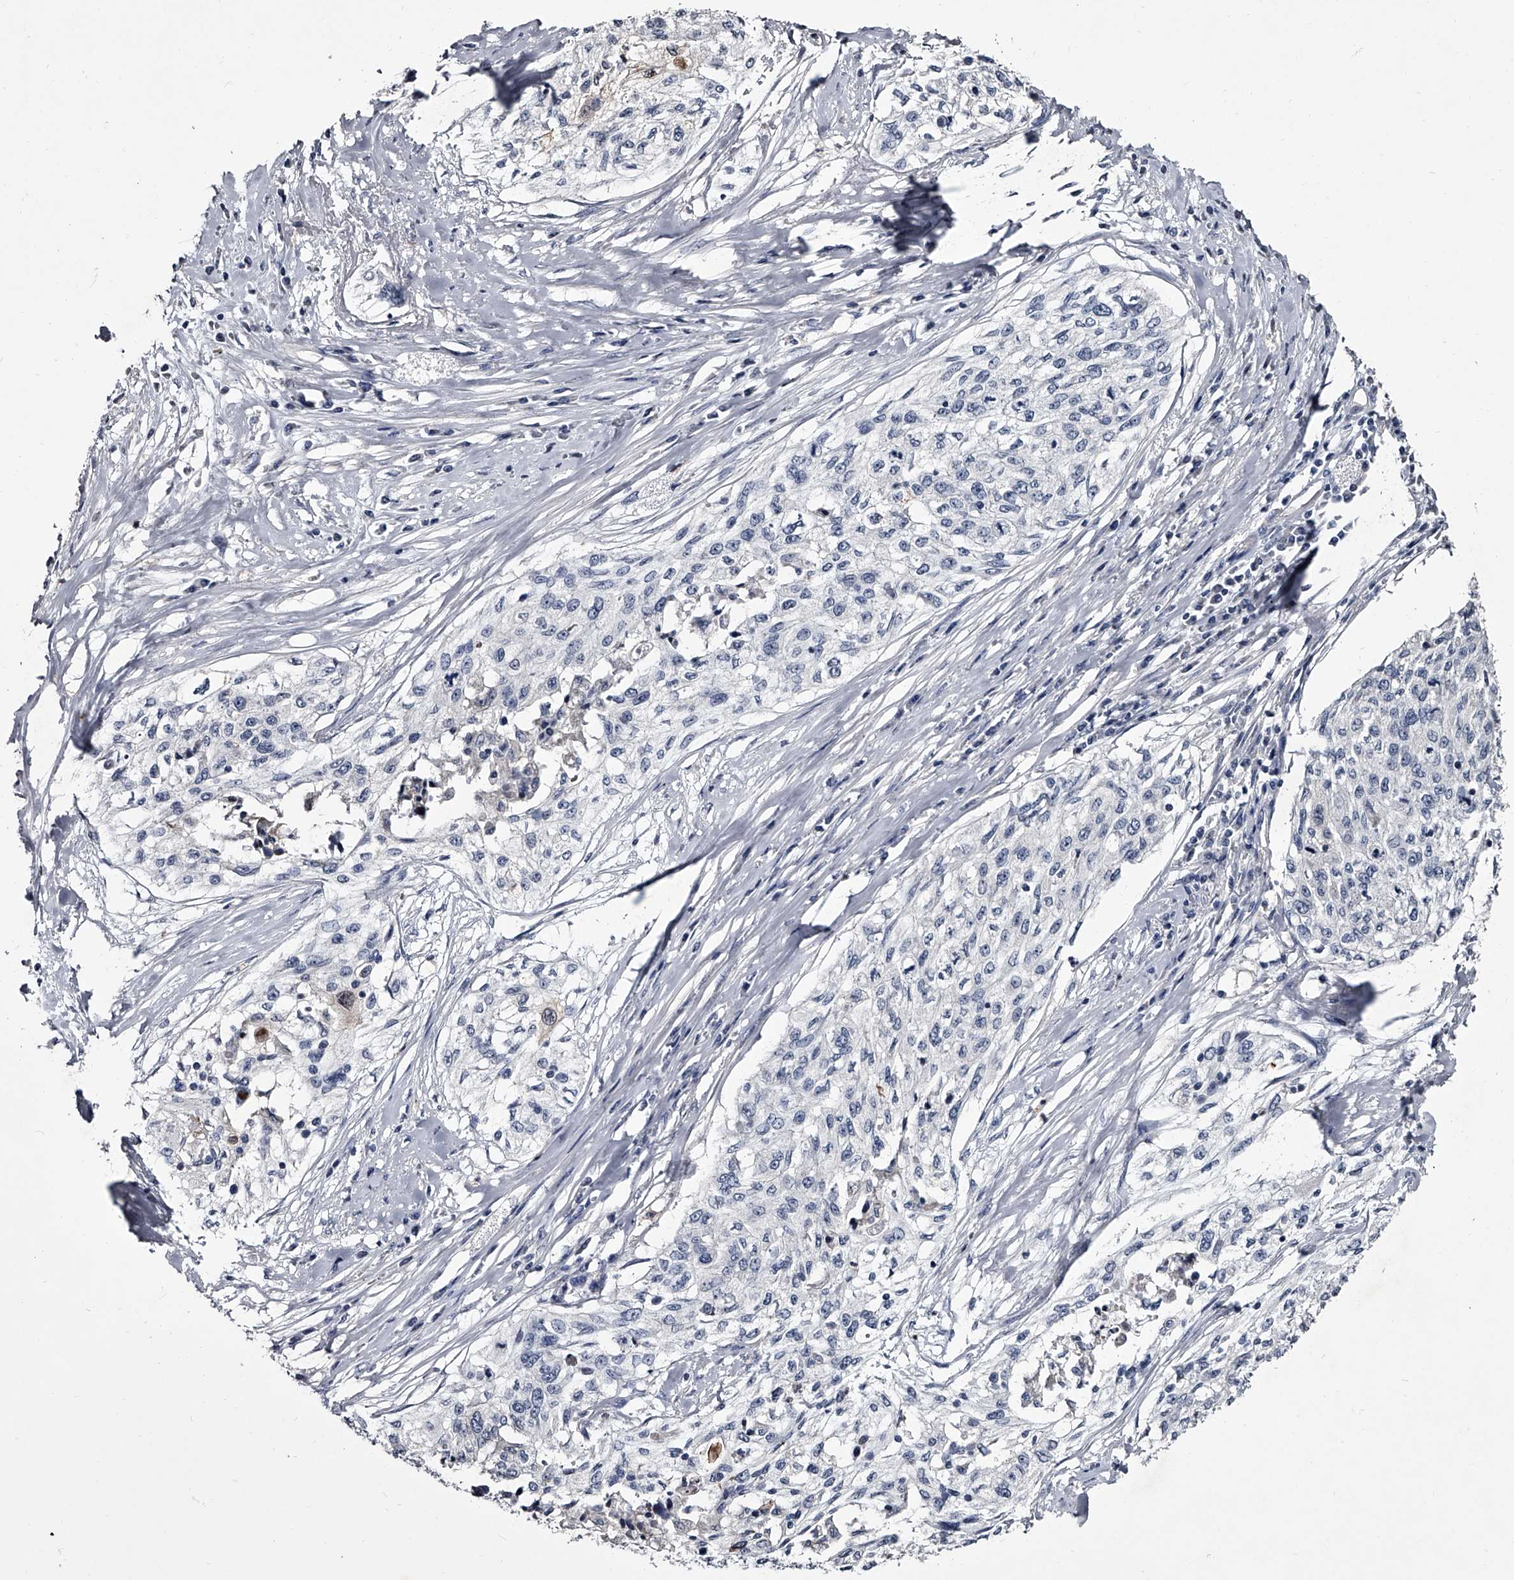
{"staining": {"intensity": "negative", "quantity": "none", "location": "none"}, "tissue": "cervical cancer", "cell_type": "Tumor cells", "image_type": "cancer", "snomed": [{"axis": "morphology", "description": "Squamous cell carcinoma, NOS"}, {"axis": "topography", "description": "Cervix"}], "caption": "There is no significant staining in tumor cells of squamous cell carcinoma (cervical).", "gene": "GAPVD1", "patient": {"sex": "female", "age": 57}}